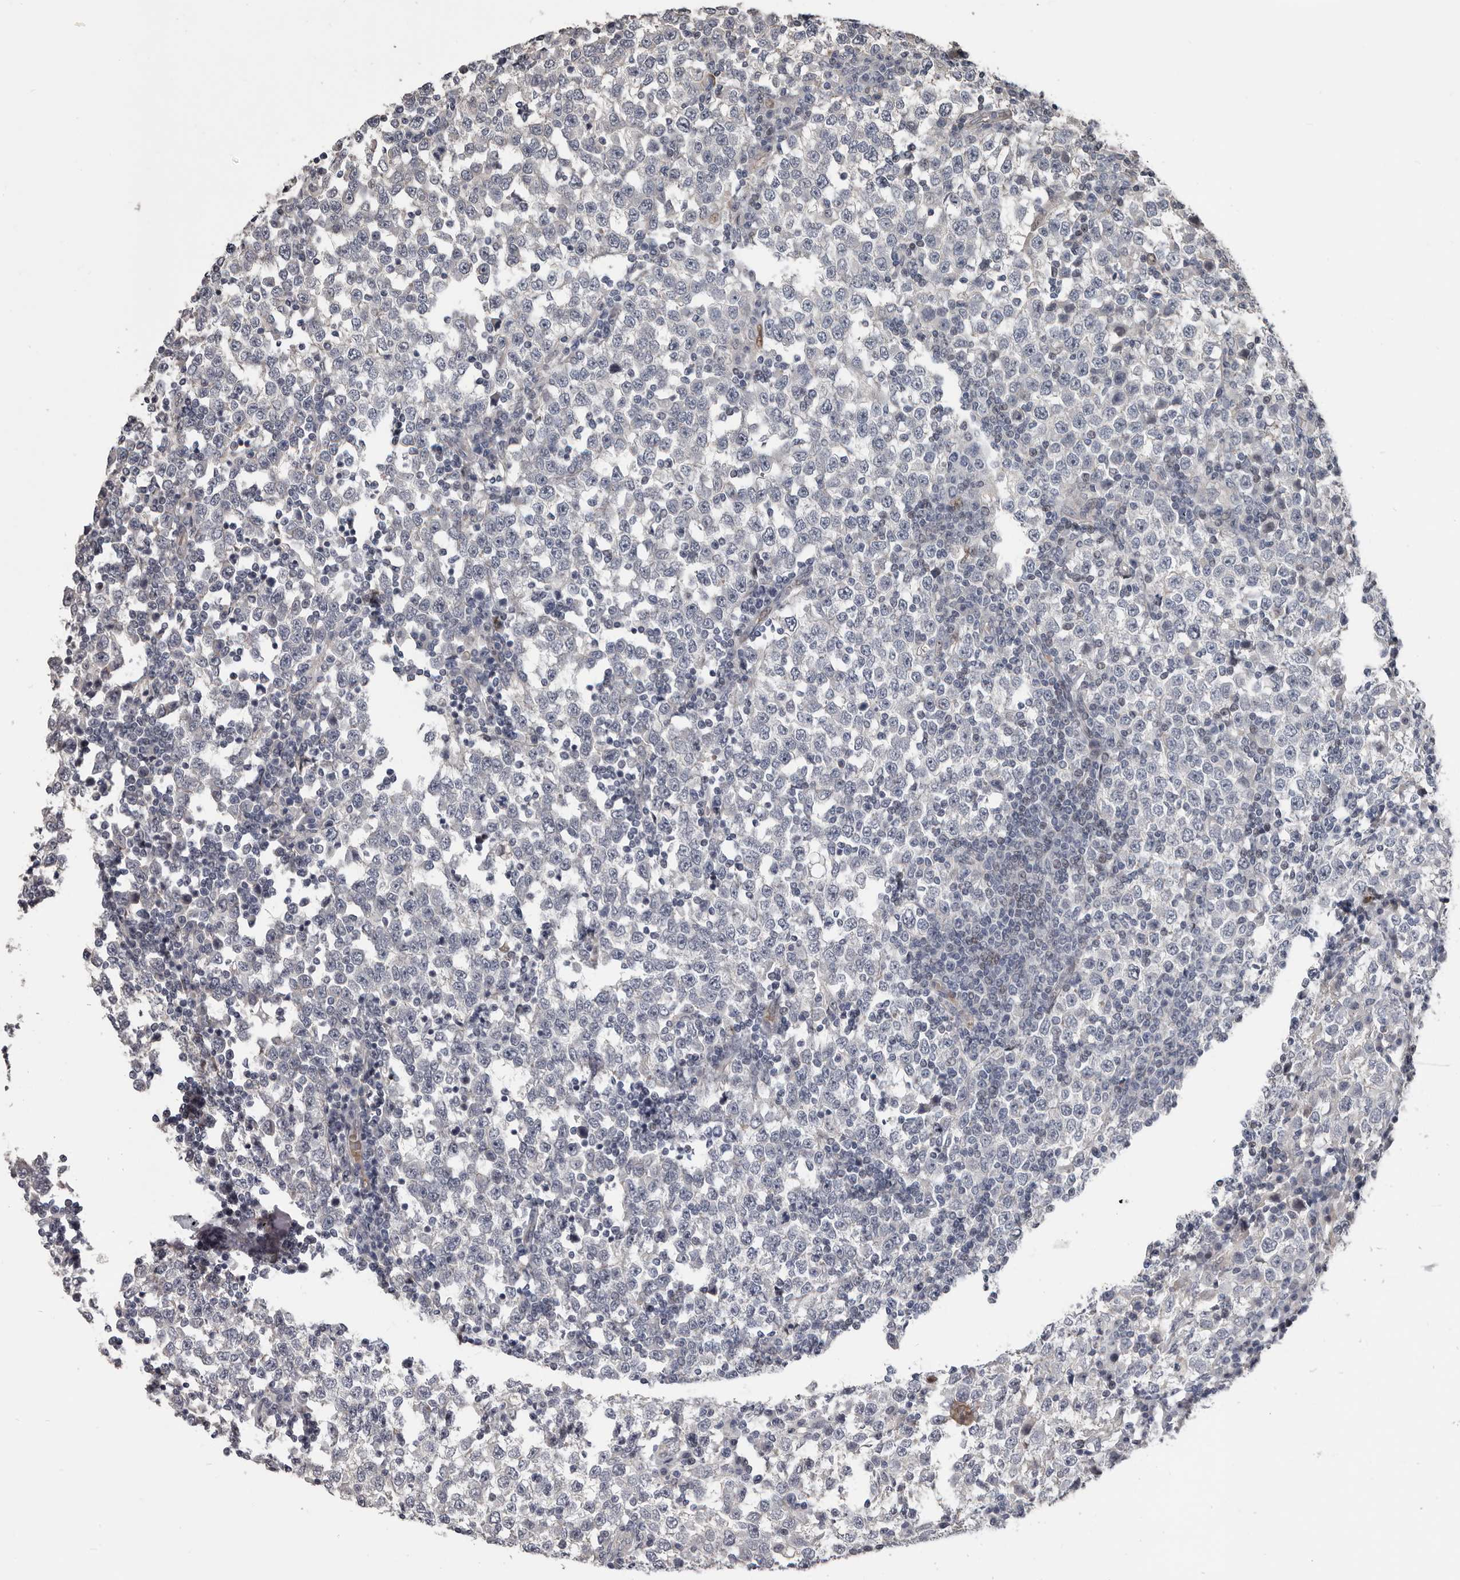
{"staining": {"intensity": "negative", "quantity": "none", "location": "none"}, "tissue": "testis cancer", "cell_type": "Tumor cells", "image_type": "cancer", "snomed": [{"axis": "morphology", "description": "Seminoma, NOS"}, {"axis": "topography", "description": "Testis"}], "caption": "This is an immunohistochemistry (IHC) photomicrograph of human testis cancer. There is no positivity in tumor cells.", "gene": "RNF217", "patient": {"sex": "male", "age": 65}}